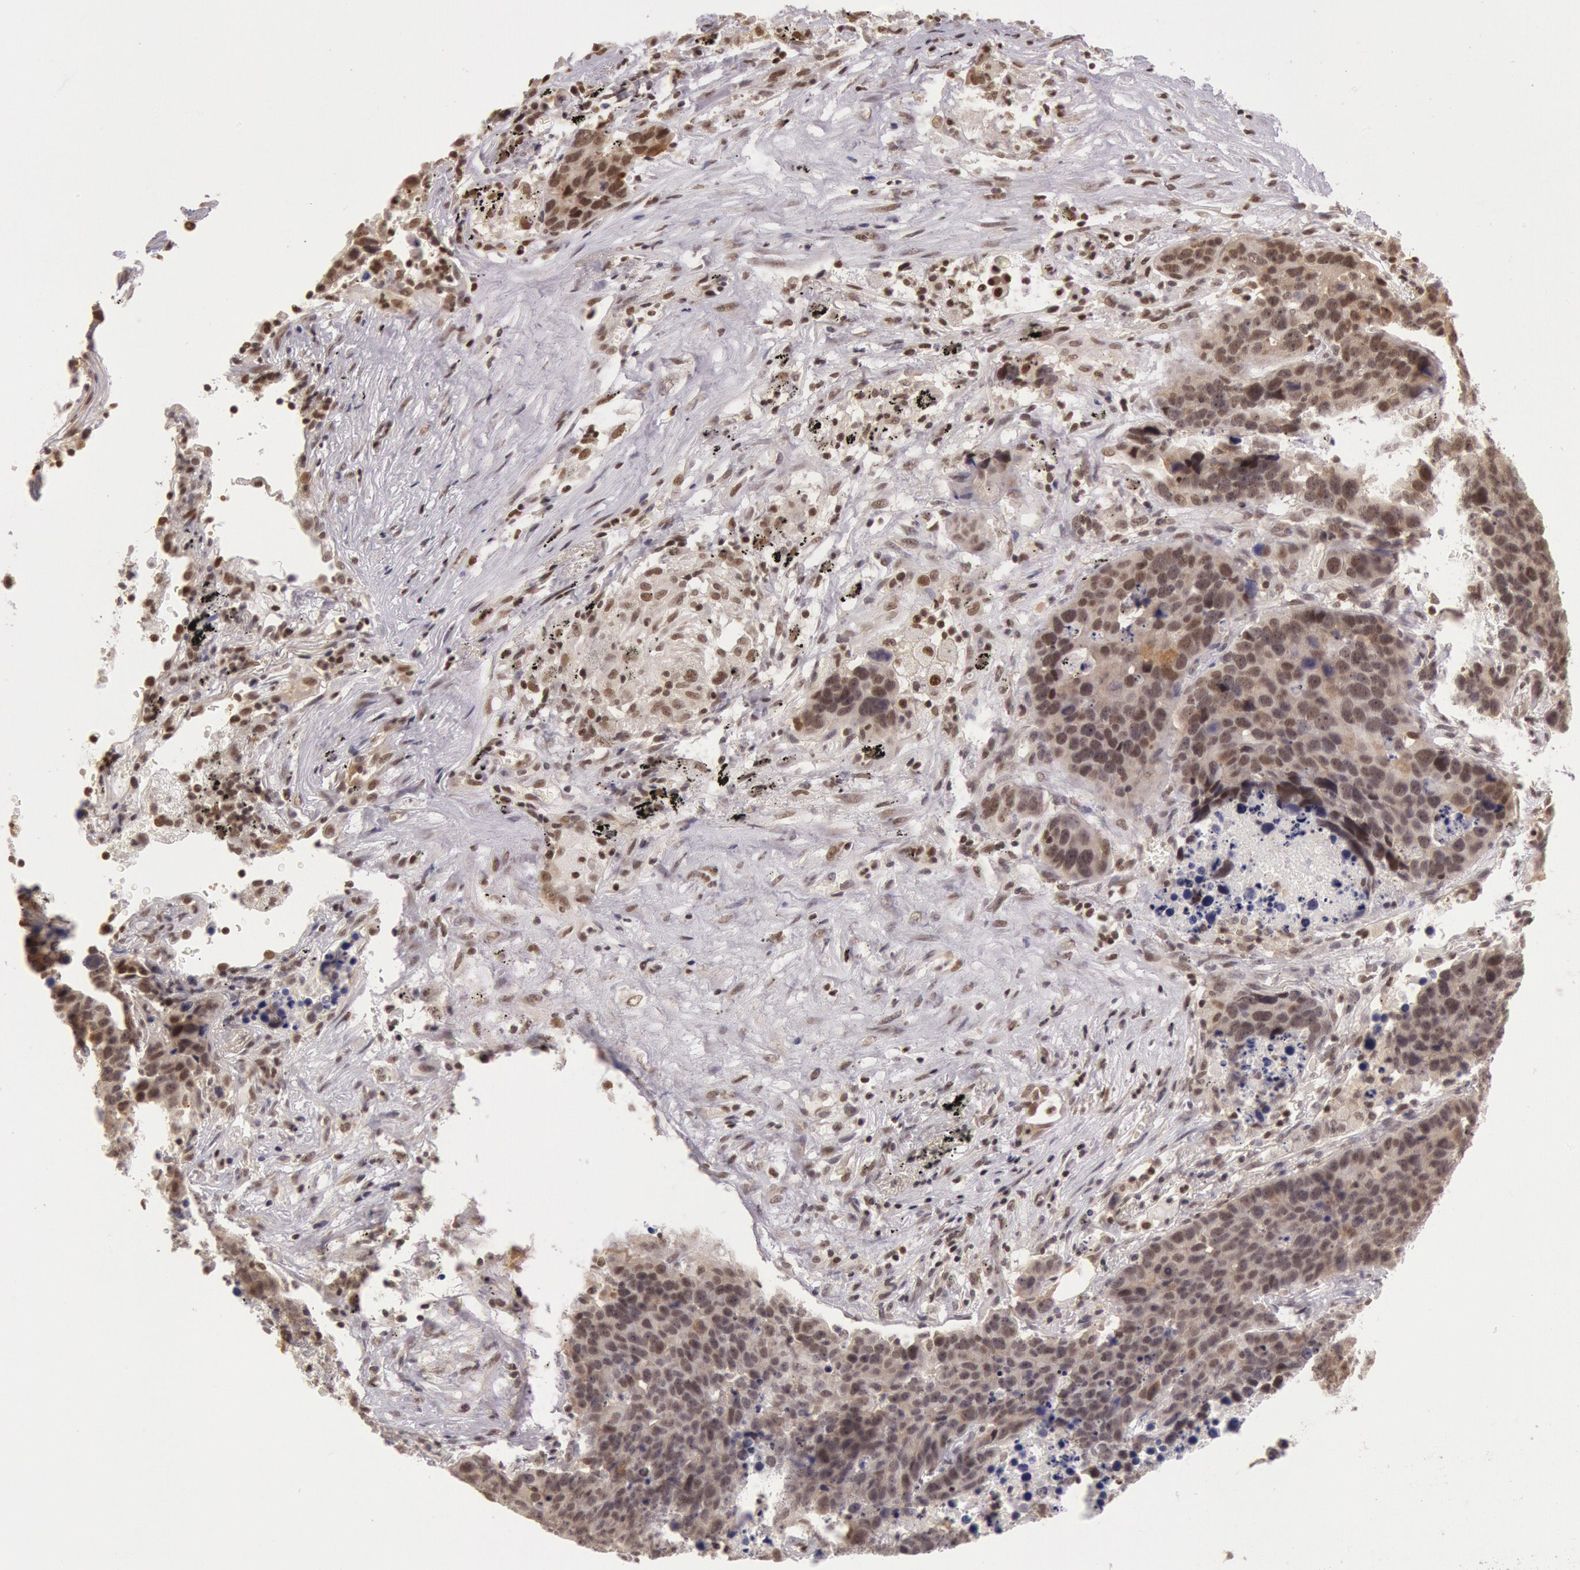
{"staining": {"intensity": "moderate", "quantity": ">75%", "location": "nuclear"}, "tissue": "lung cancer", "cell_type": "Tumor cells", "image_type": "cancer", "snomed": [{"axis": "morphology", "description": "Carcinoid, malignant, NOS"}, {"axis": "topography", "description": "Lung"}], "caption": "The micrograph shows immunohistochemical staining of carcinoid (malignant) (lung). There is moderate nuclear expression is identified in about >75% of tumor cells. (IHC, brightfield microscopy, high magnification).", "gene": "ESS2", "patient": {"sex": "male", "age": 60}}